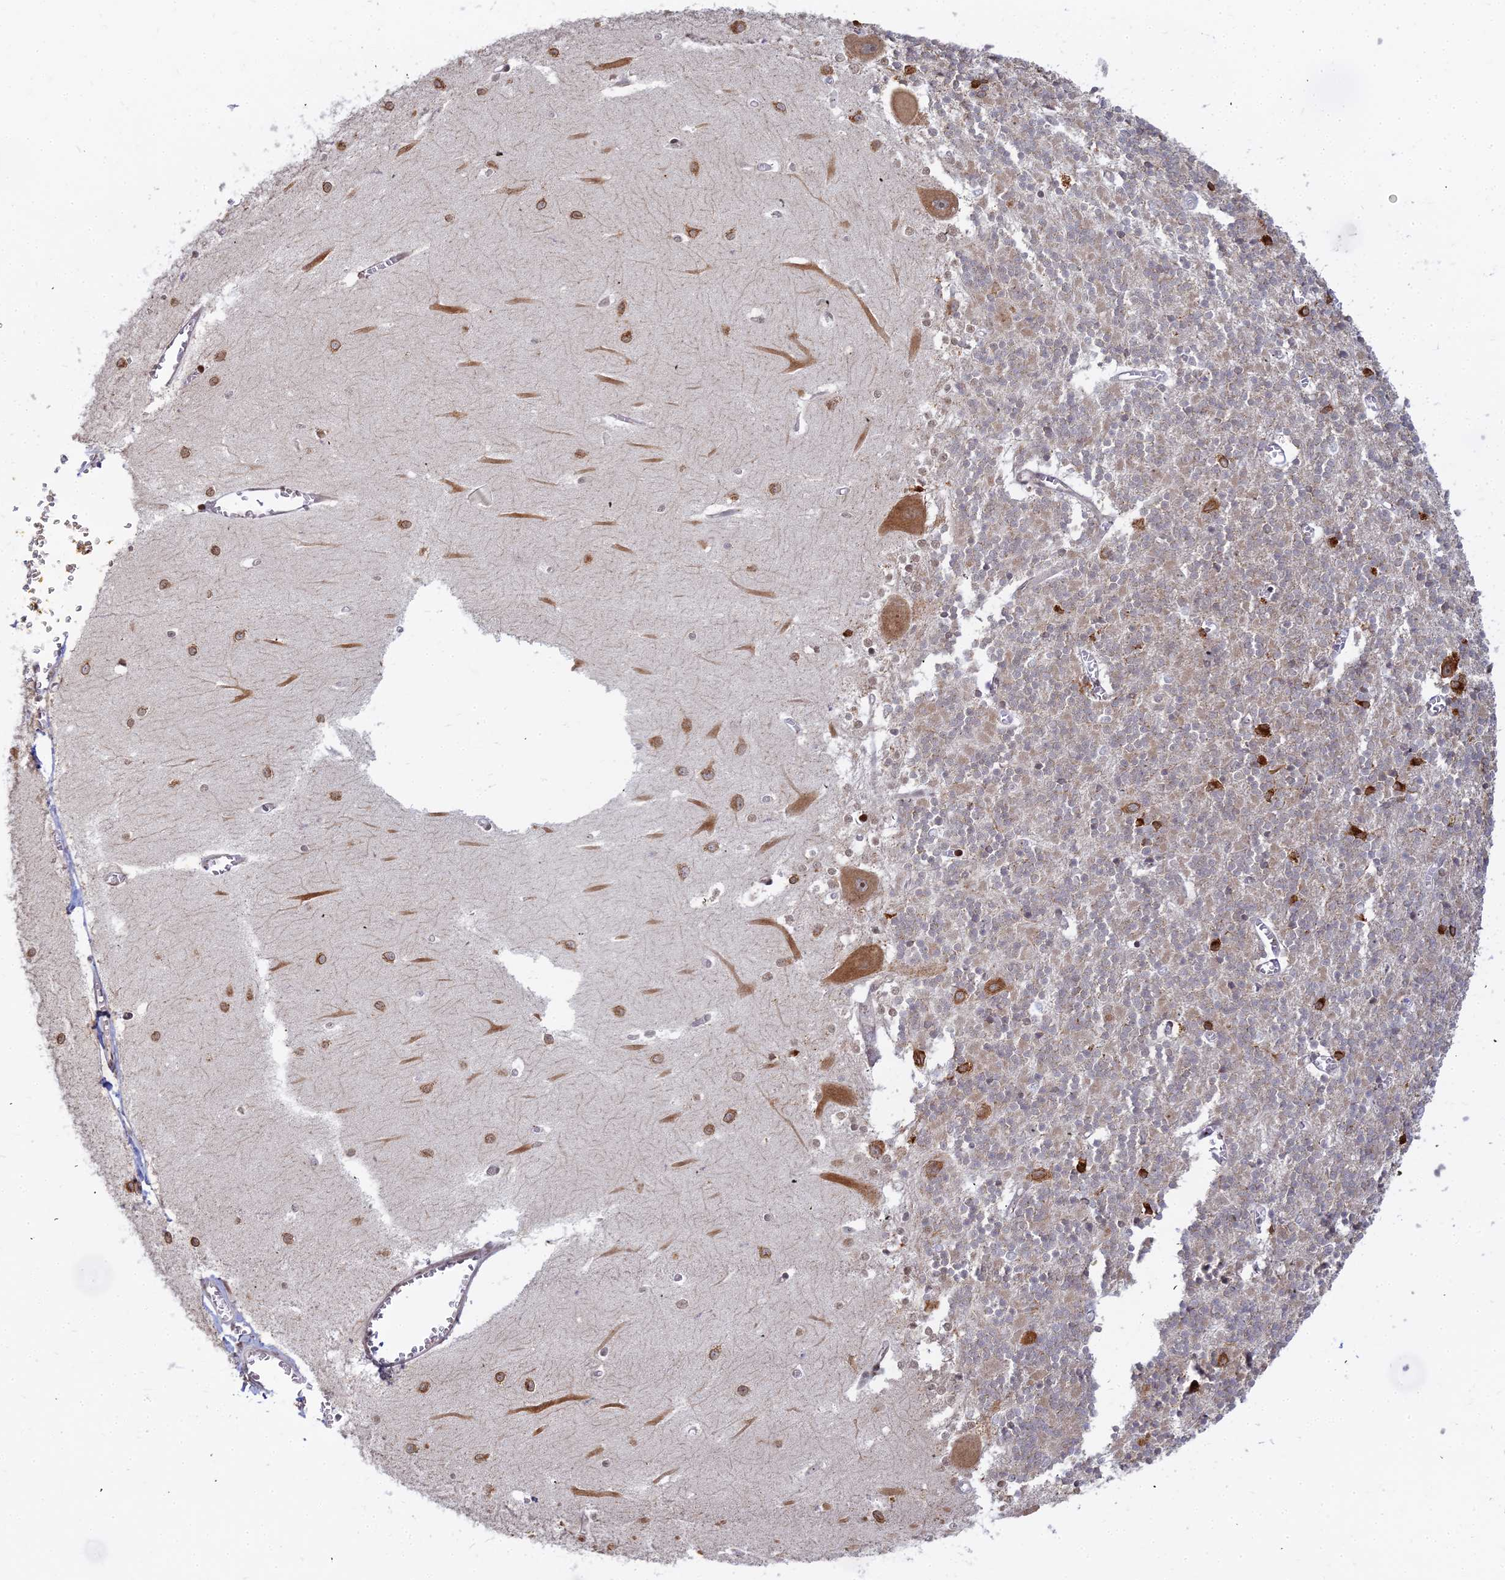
{"staining": {"intensity": "weak", "quantity": "<25%", "location": "cytoplasmic/membranous"}, "tissue": "cerebellum", "cell_type": "Cells in granular layer", "image_type": "normal", "snomed": [{"axis": "morphology", "description": "Normal tissue, NOS"}, {"axis": "topography", "description": "Cerebellum"}], "caption": "High magnification brightfield microscopy of benign cerebellum stained with DAB (brown) and counterstained with hematoxylin (blue): cells in granular layer show no significant staining.", "gene": "ABCA2", "patient": {"sex": "male", "age": 37}}